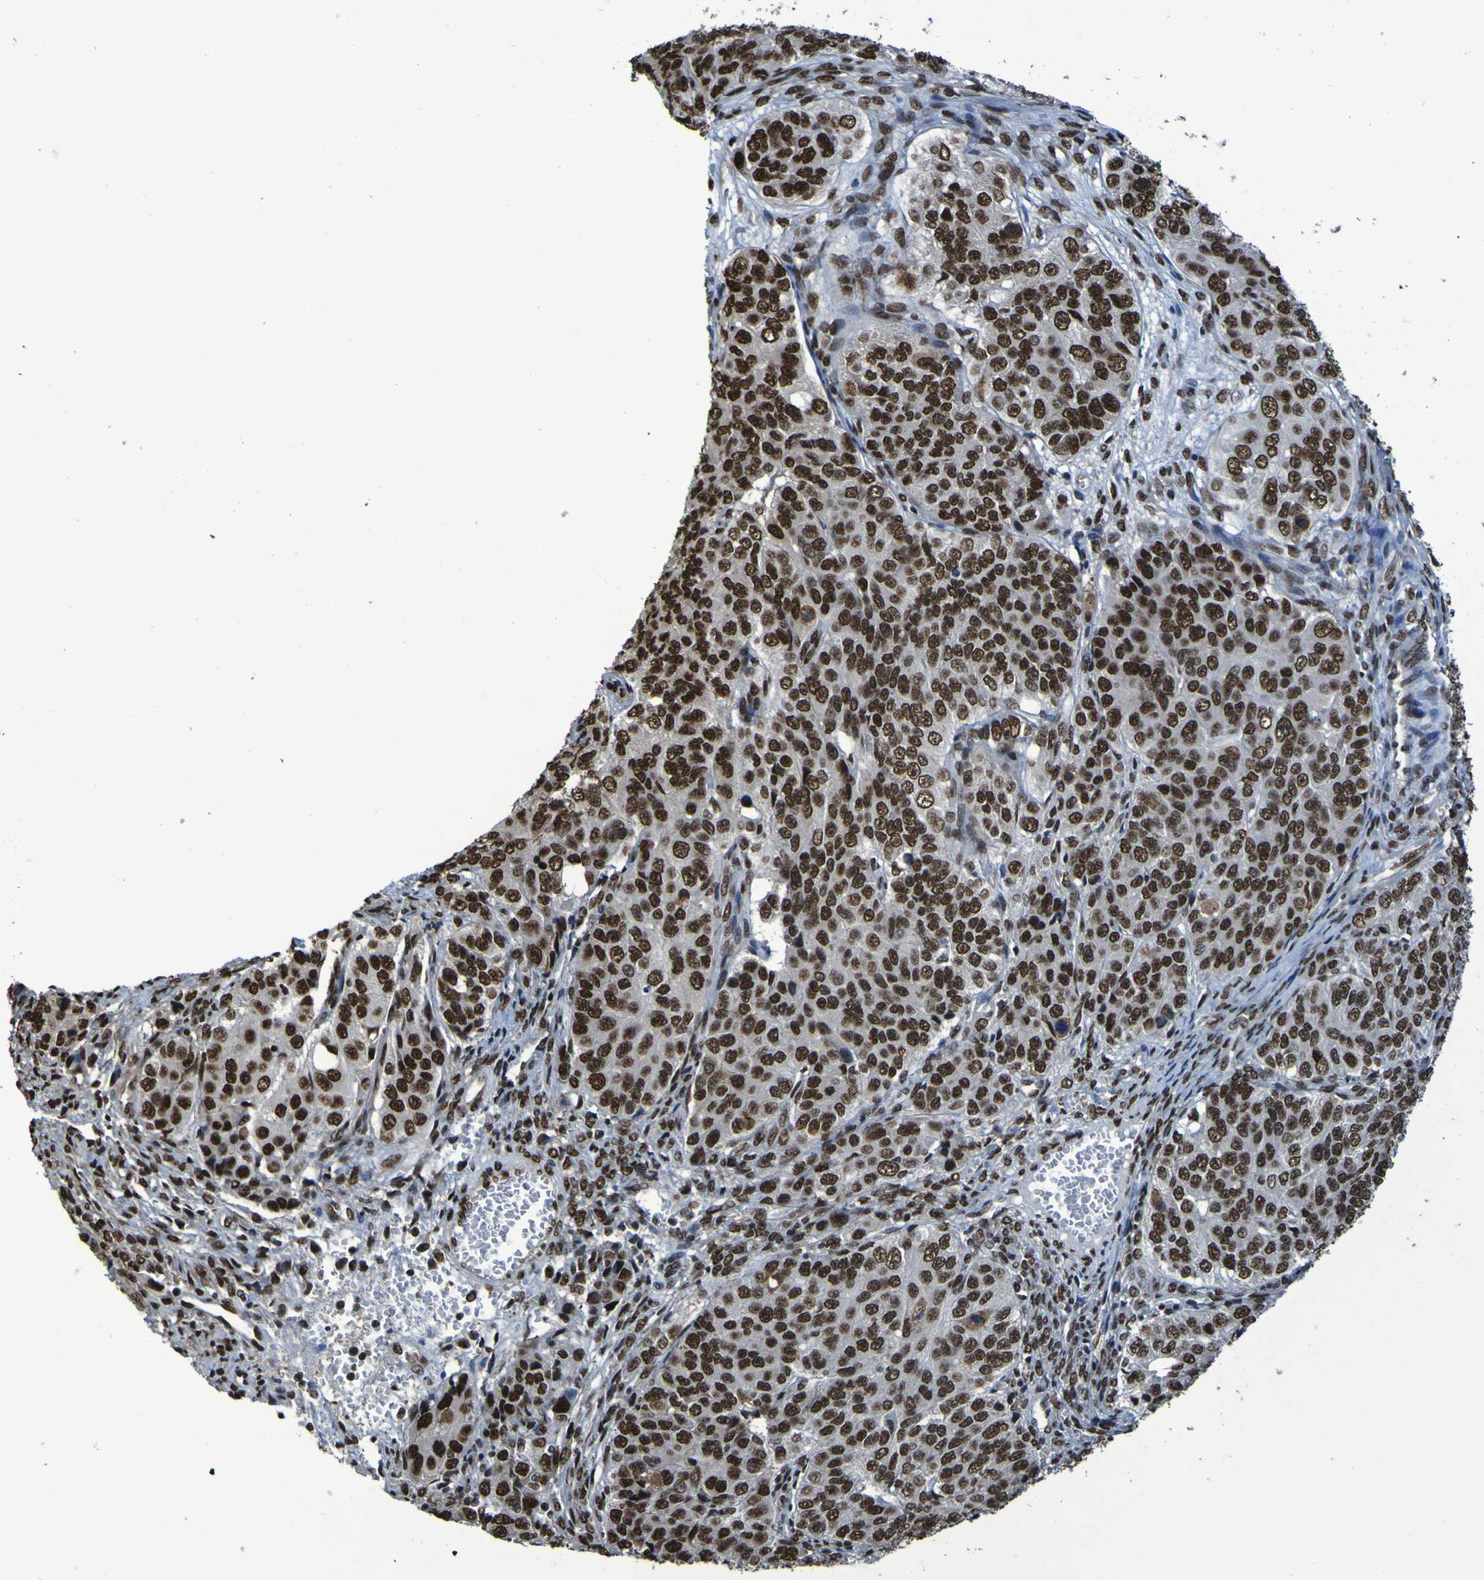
{"staining": {"intensity": "strong", "quantity": ">75%", "location": "nuclear"}, "tissue": "ovarian cancer", "cell_type": "Tumor cells", "image_type": "cancer", "snomed": [{"axis": "morphology", "description": "Carcinoma, endometroid"}, {"axis": "topography", "description": "Ovary"}], "caption": "High-magnification brightfield microscopy of ovarian endometroid carcinoma stained with DAB (3,3'-diaminobenzidine) (brown) and counterstained with hematoxylin (blue). tumor cells exhibit strong nuclear expression is present in about>75% of cells.", "gene": "HNRNPR", "patient": {"sex": "female", "age": 51}}